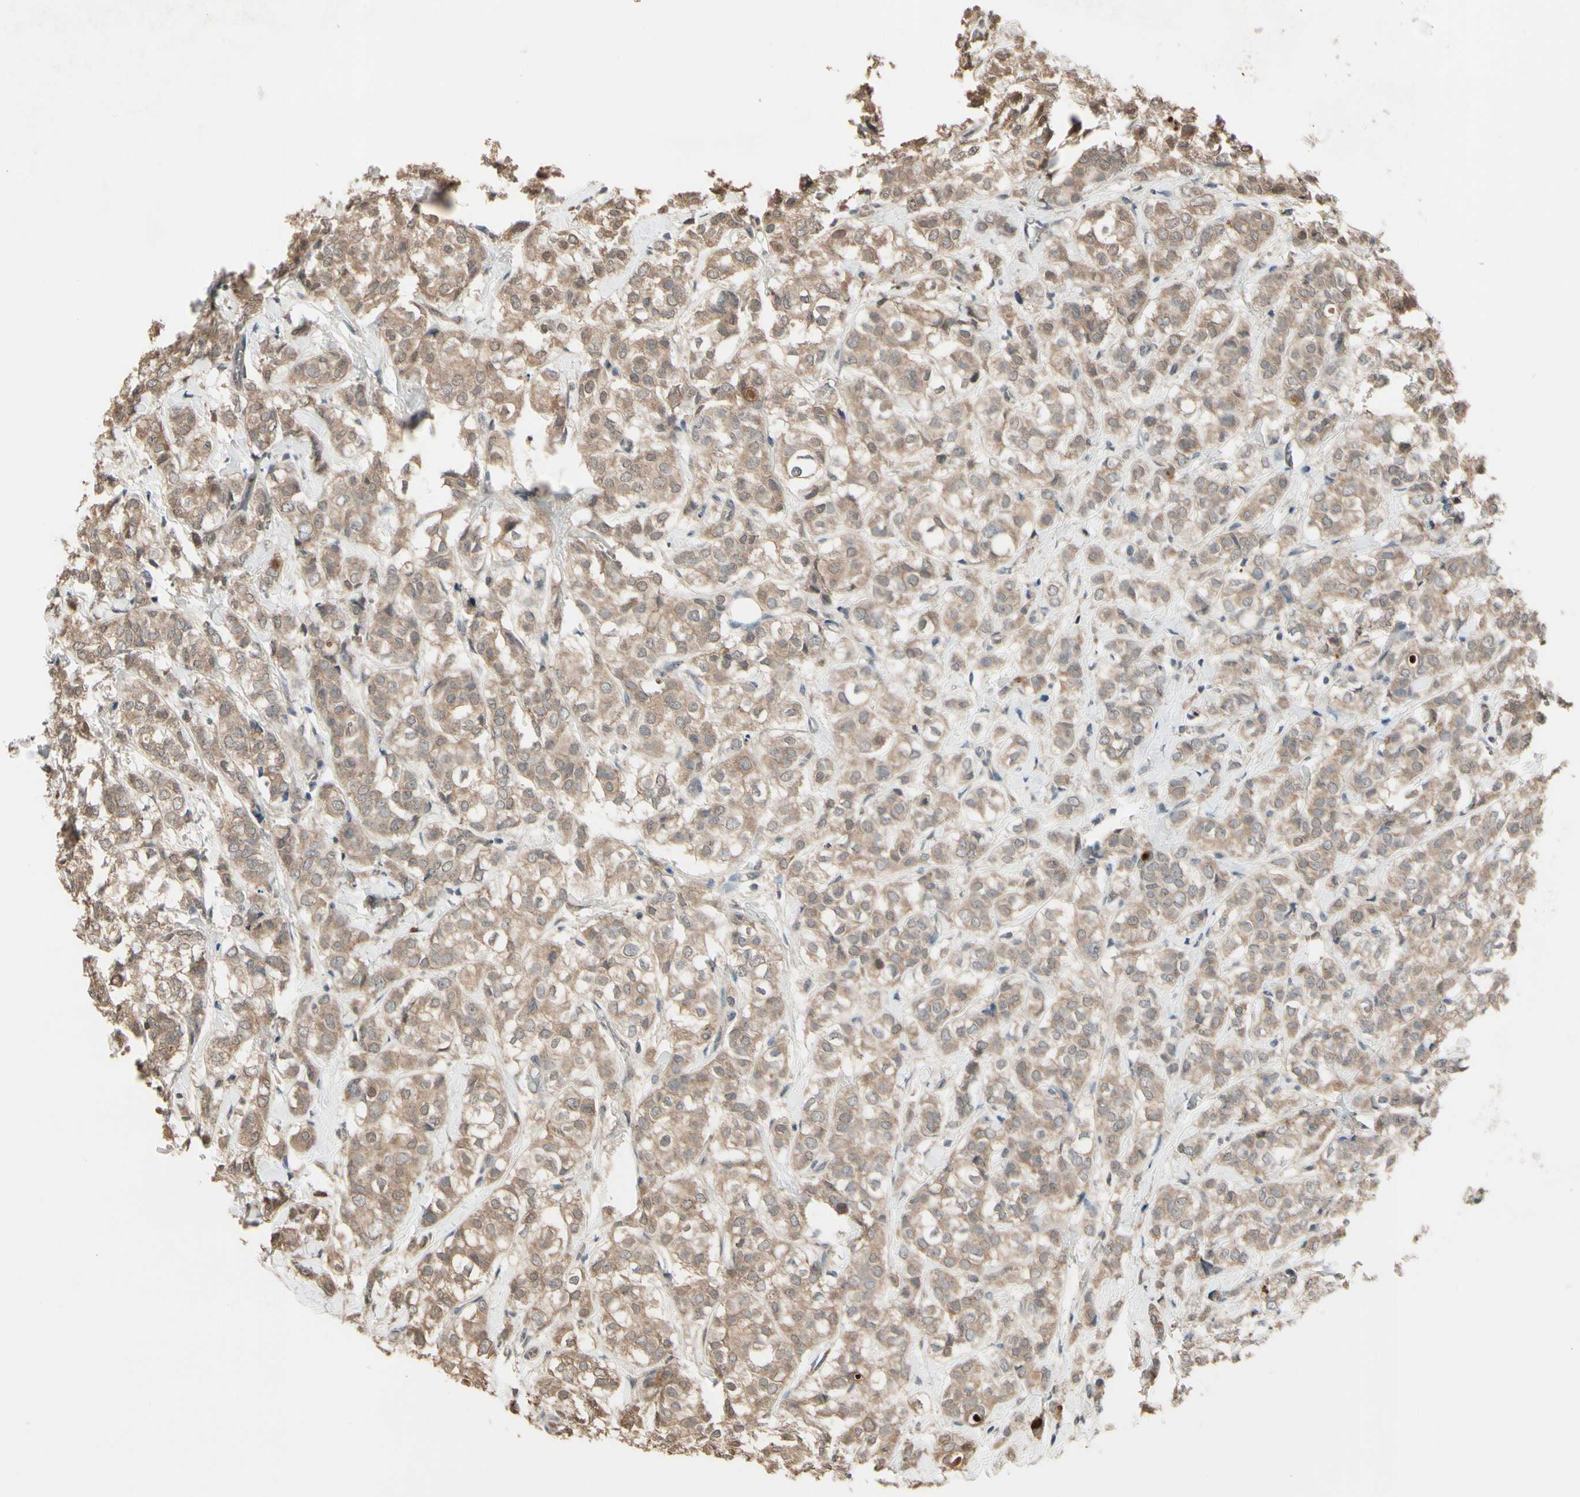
{"staining": {"intensity": "moderate", "quantity": ">75%", "location": "cytoplasmic/membranous"}, "tissue": "breast cancer", "cell_type": "Tumor cells", "image_type": "cancer", "snomed": [{"axis": "morphology", "description": "Lobular carcinoma"}, {"axis": "topography", "description": "Breast"}], "caption": "Protein staining reveals moderate cytoplasmic/membranous expression in about >75% of tumor cells in breast cancer (lobular carcinoma).", "gene": "PNPLA7", "patient": {"sex": "female", "age": 60}}